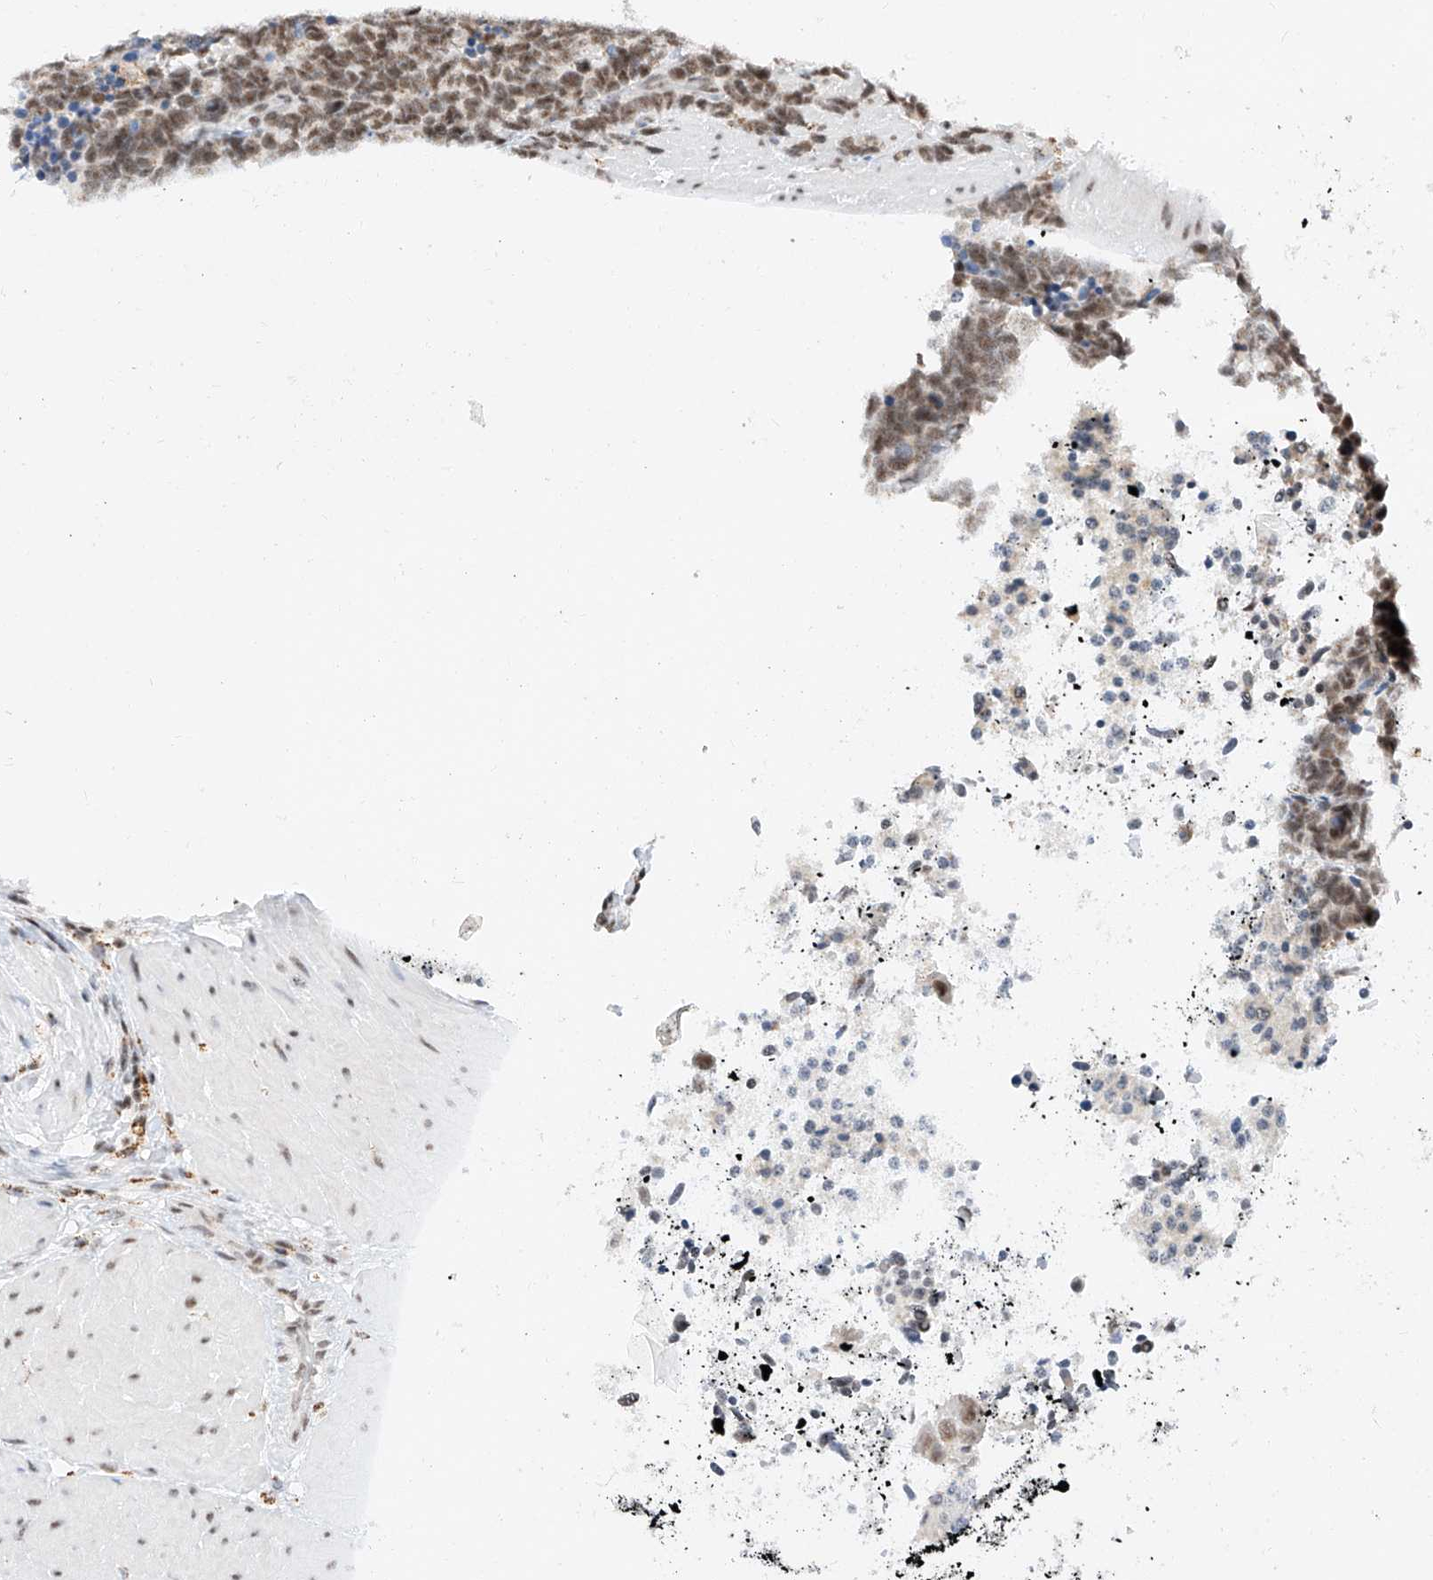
{"staining": {"intensity": "moderate", "quantity": ">75%", "location": "nuclear"}, "tissue": "carcinoid", "cell_type": "Tumor cells", "image_type": "cancer", "snomed": [{"axis": "morphology", "description": "Carcinoma, NOS"}, {"axis": "morphology", "description": "Carcinoid, malignant, NOS"}, {"axis": "topography", "description": "Urinary bladder"}], "caption": "Moderate nuclear positivity is identified in about >75% of tumor cells in carcinoid.", "gene": "NRF1", "patient": {"sex": "male", "age": 57}}